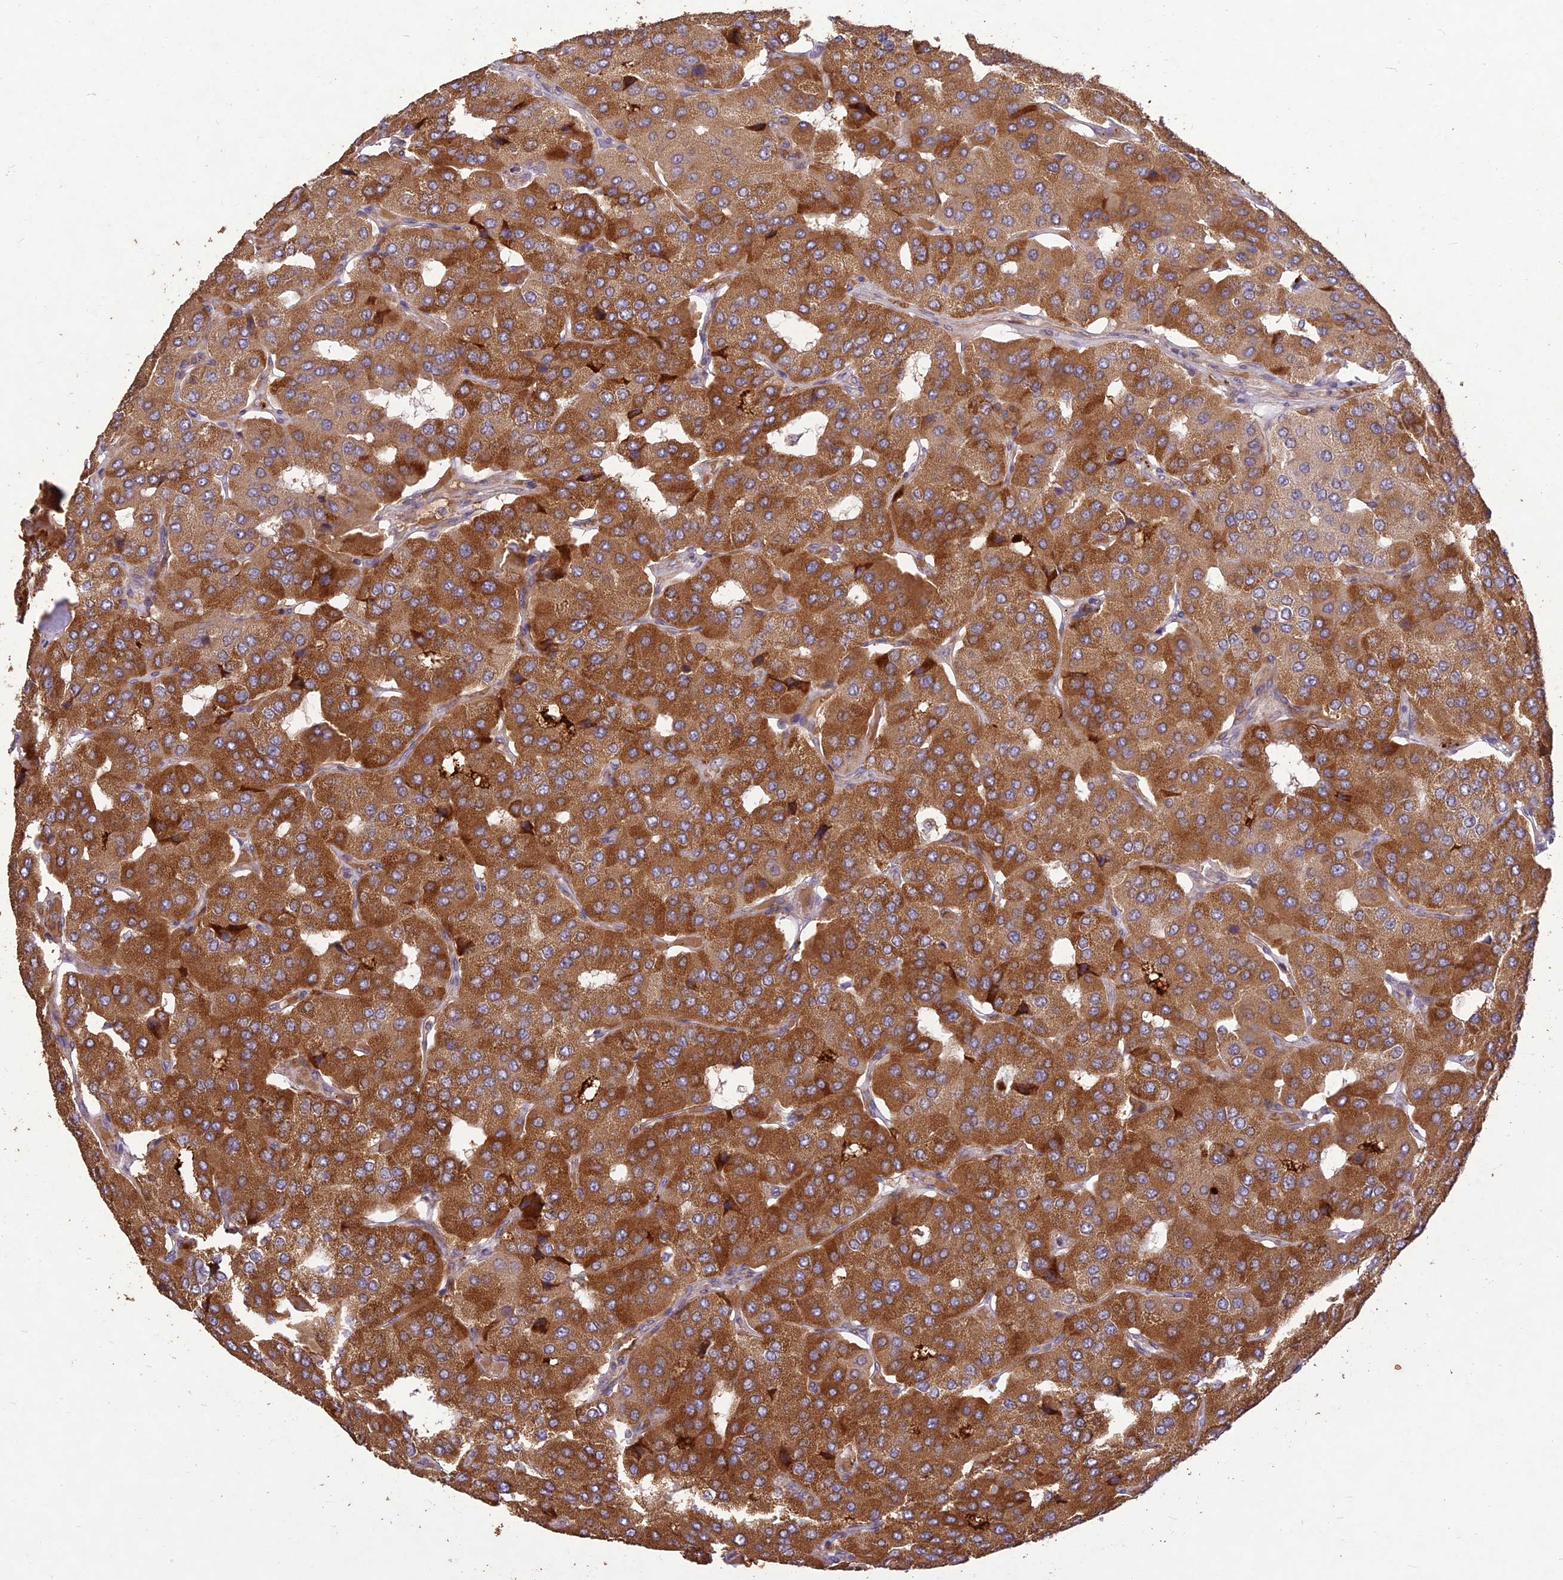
{"staining": {"intensity": "moderate", "quantity": ">75%", "location": "cytoplasmic/membranous"}, "tissue": "parathyroid gland", "cell_type": "Glandular cells", "image_type": "normal", "snomed": [{"axis": "morphology", "description": "Normal tissue, NOS"}, {"axis": "morphology", "description": "Adenoma, NOS"}, {"axis": "topography", "description": "Parathyroid gland"}], "caption": "Unremarkable parathyroid gland demonstrates moderate cytoplasmic/membranous expression in approximately >75% of glandular cells.", "gene": "PPP1R11", "patient": {"sex": "female", "age": 86}}